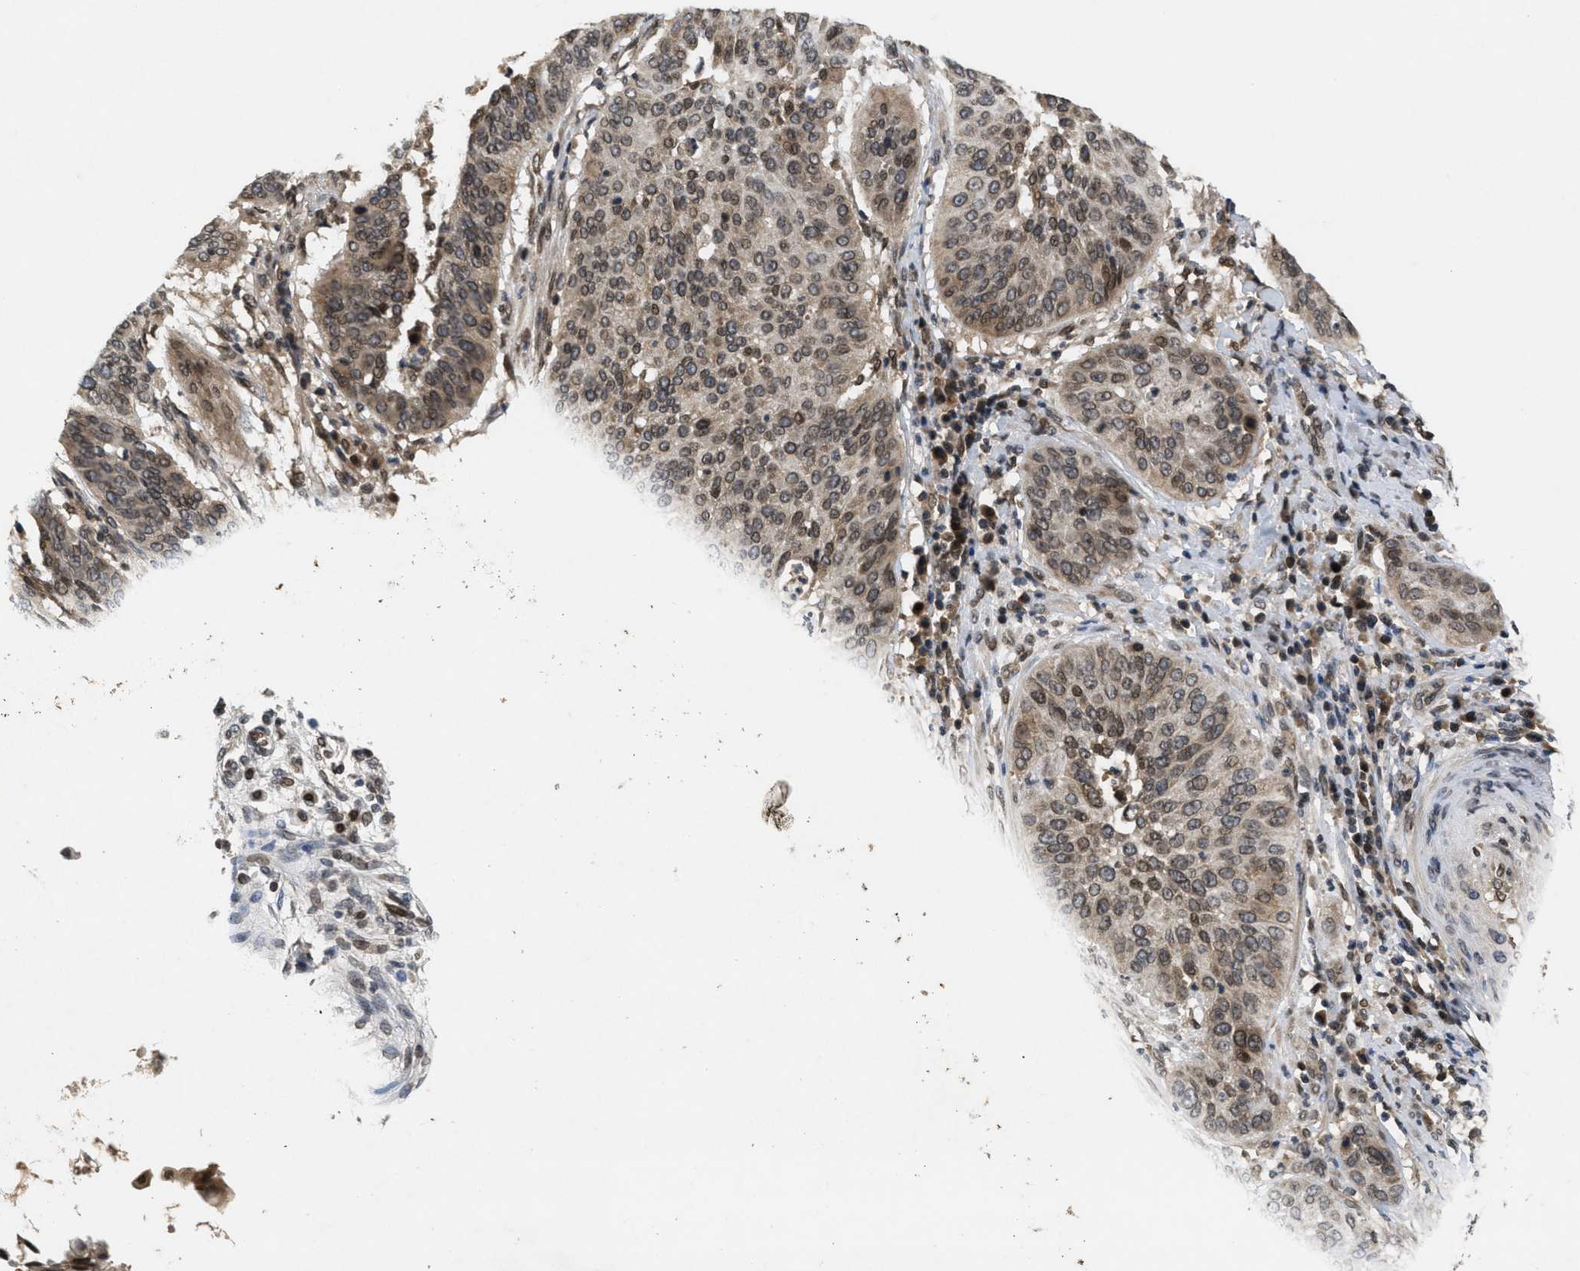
{"staining": {"intensity": "moderate", "quantity": ">75%", "location": "cytoplasmic/membranous,nuclear"}, "tissue": "cervical cancer", "cell_type": "Tumor cells", "image_type": "cancer", "snomed": [{"axis": "morphology", "description": "Normal tissue, NOS"}, {"axis": "morphology", "description": "Squamous cell carcinoma, NOS"}, {"axis": "topography", "description": "Cervix"}], "caption": "The immunohistochemical stain shows moderate cytoplasmic/membranous and nuclear expression in tumor cells of cervical cancer tissue.", "gene": "CRY1", "patient": {"sex": "female", "age": 39}}